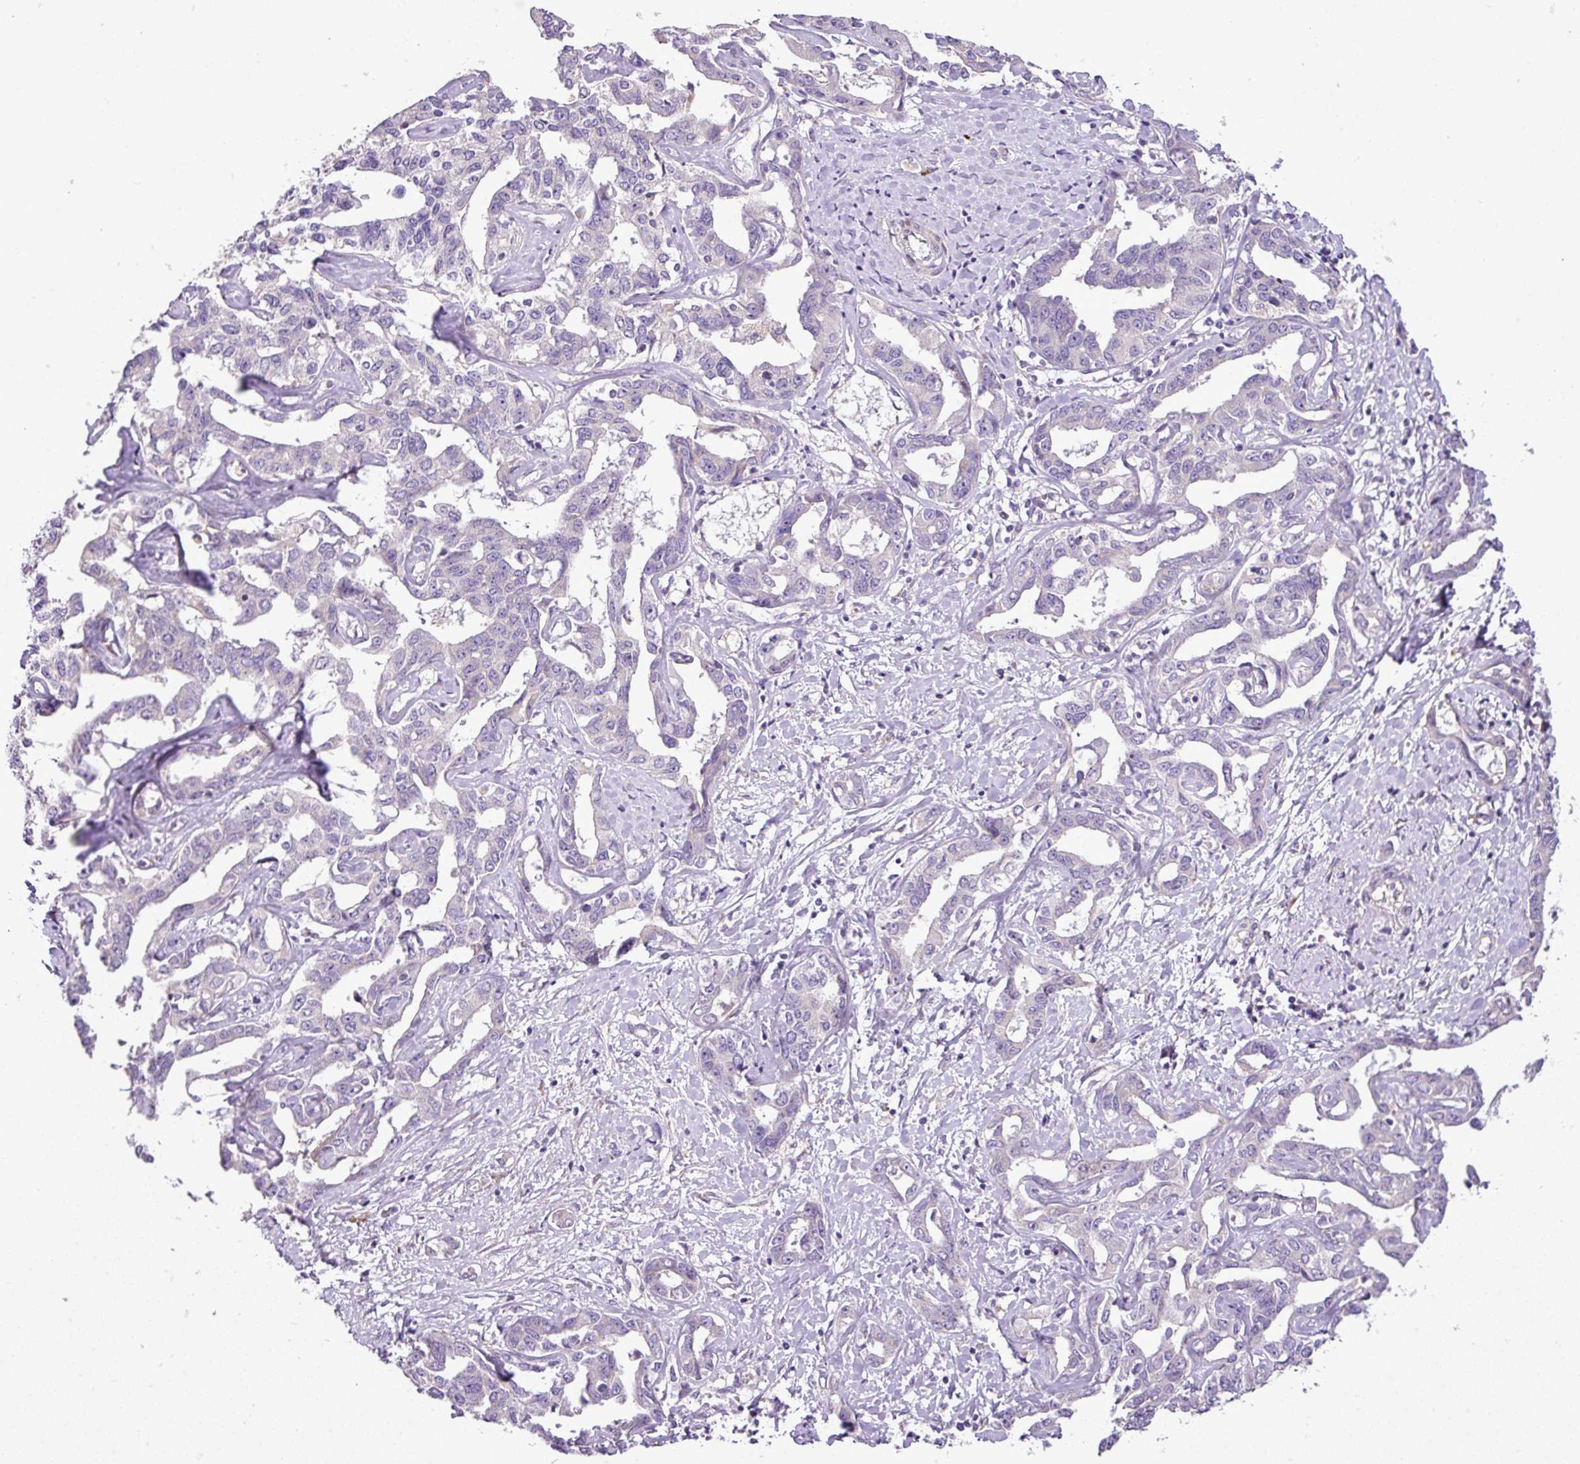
{"staining": {"intensity": "negative", "quantity": "none", "location": "none"}, "tissue": "liver cancer", "cell_type": "Tumor cells", "image_type": "cancer", "snomed": [{"axis": "morphology", "description": "Cholangiocarcinoma"}, {"axis": "topography", "description": "Liver"}], "caption": "Immunohistochemistry of liver cholangiocarcinoma shows no positivity in tumor cells. The staining was performed using DAB to visualize the protein expression in brown, while the nuclei were stained in blue with hematoxylin (Magnification: 20x).", "gene": "MOCS3", "patient": {"sex": "male", "age": 59}}